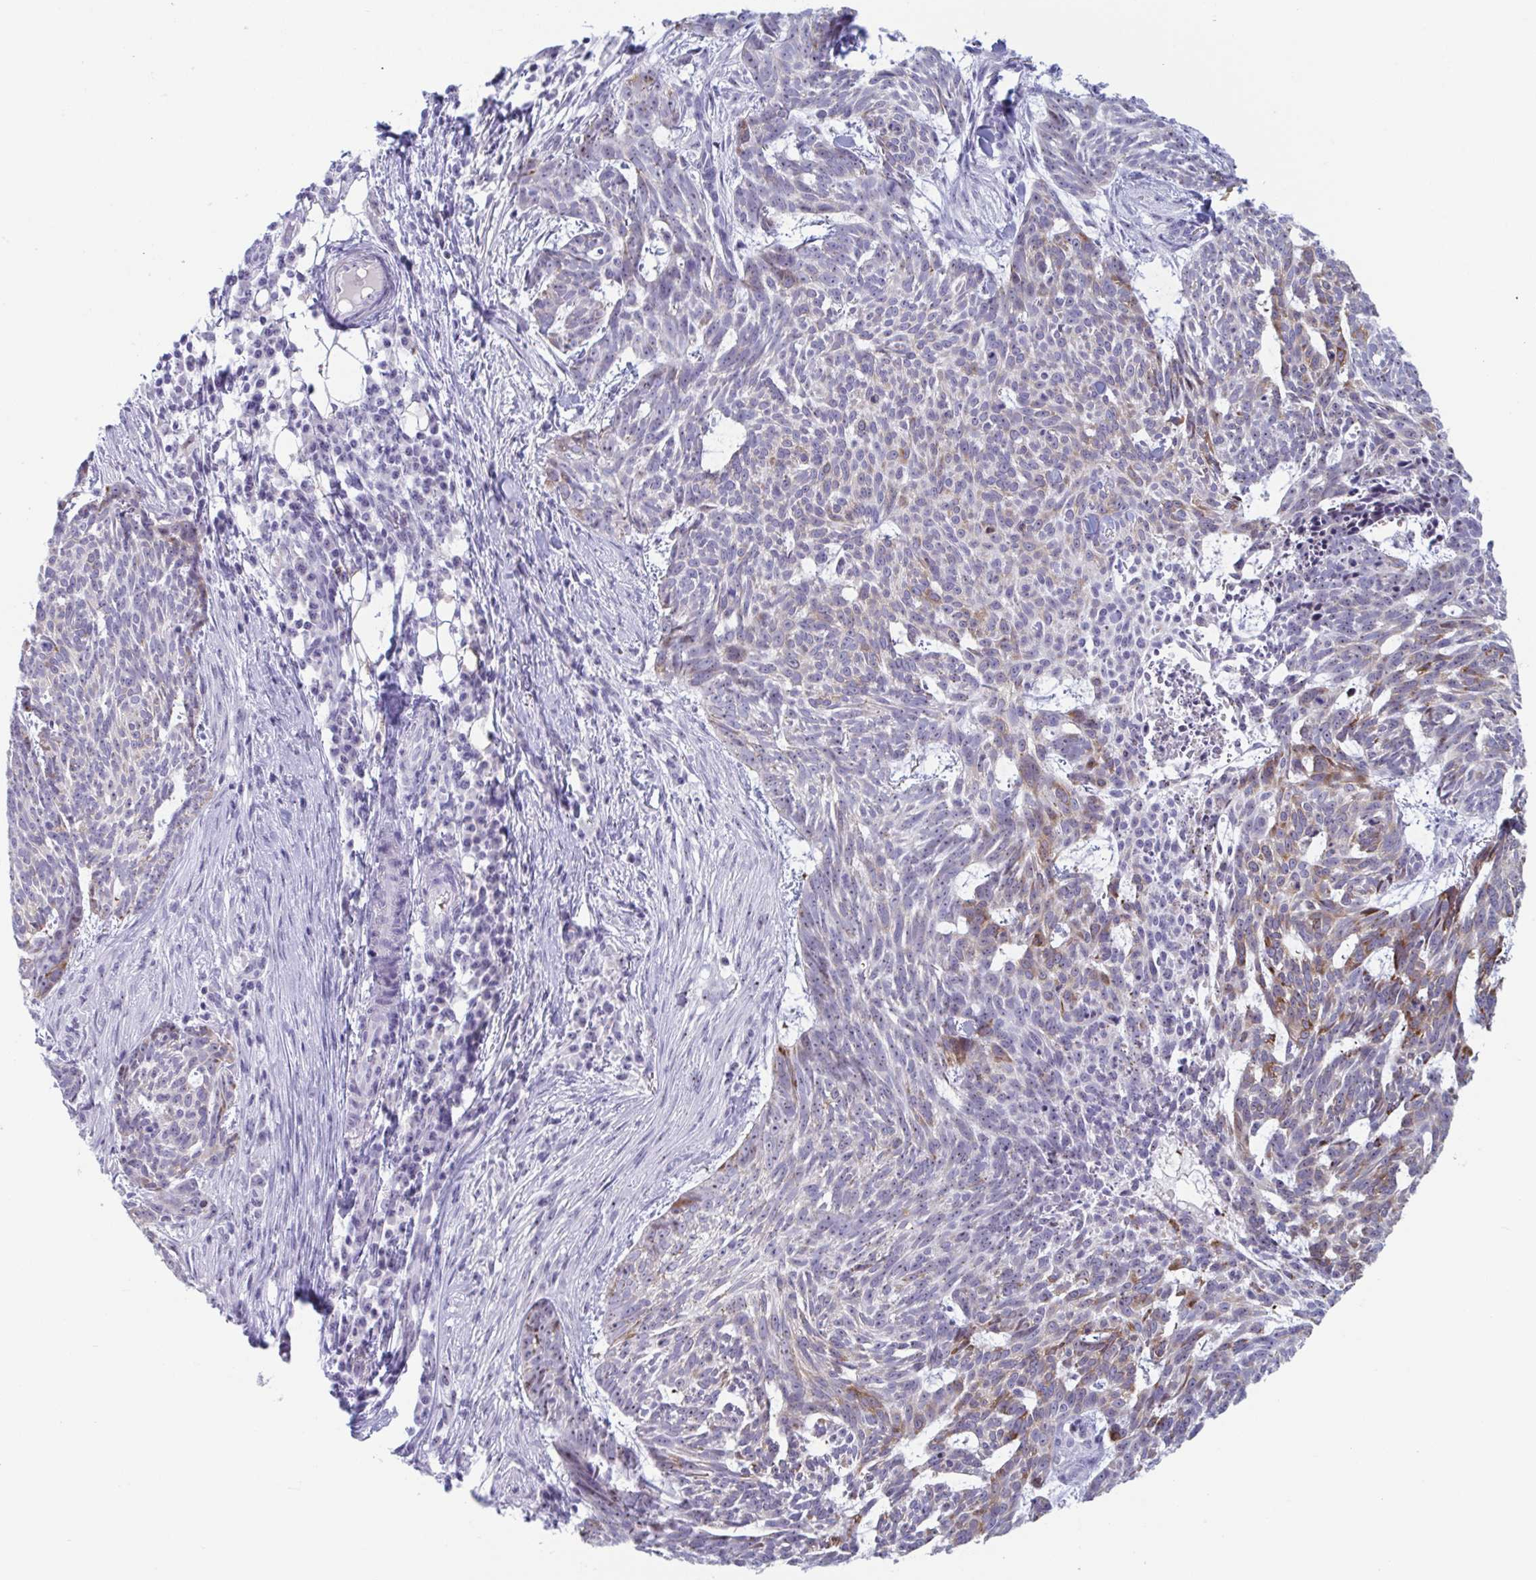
{"staining": {"intensity": "moderate", "quantity": "<25%", "location": "cytoplasmic/membranous"}, "tissue": "skin cancer", "cell_type": "Tumor cells", "image_type": "cancer", "snomed": [{"axis": "morphology", "description": "Basal cell carcinoma"}, {"axis": "topography", "description": "Skin"}], "caption": "This micrograph exhibits immunohistochemistry staining of skin cancer, with low moderate cytoplasmic/membranous staining in about <25% of tumor cells.", "gene": "CYP4F11", "patient": {"sex": "female", "age": 93}}